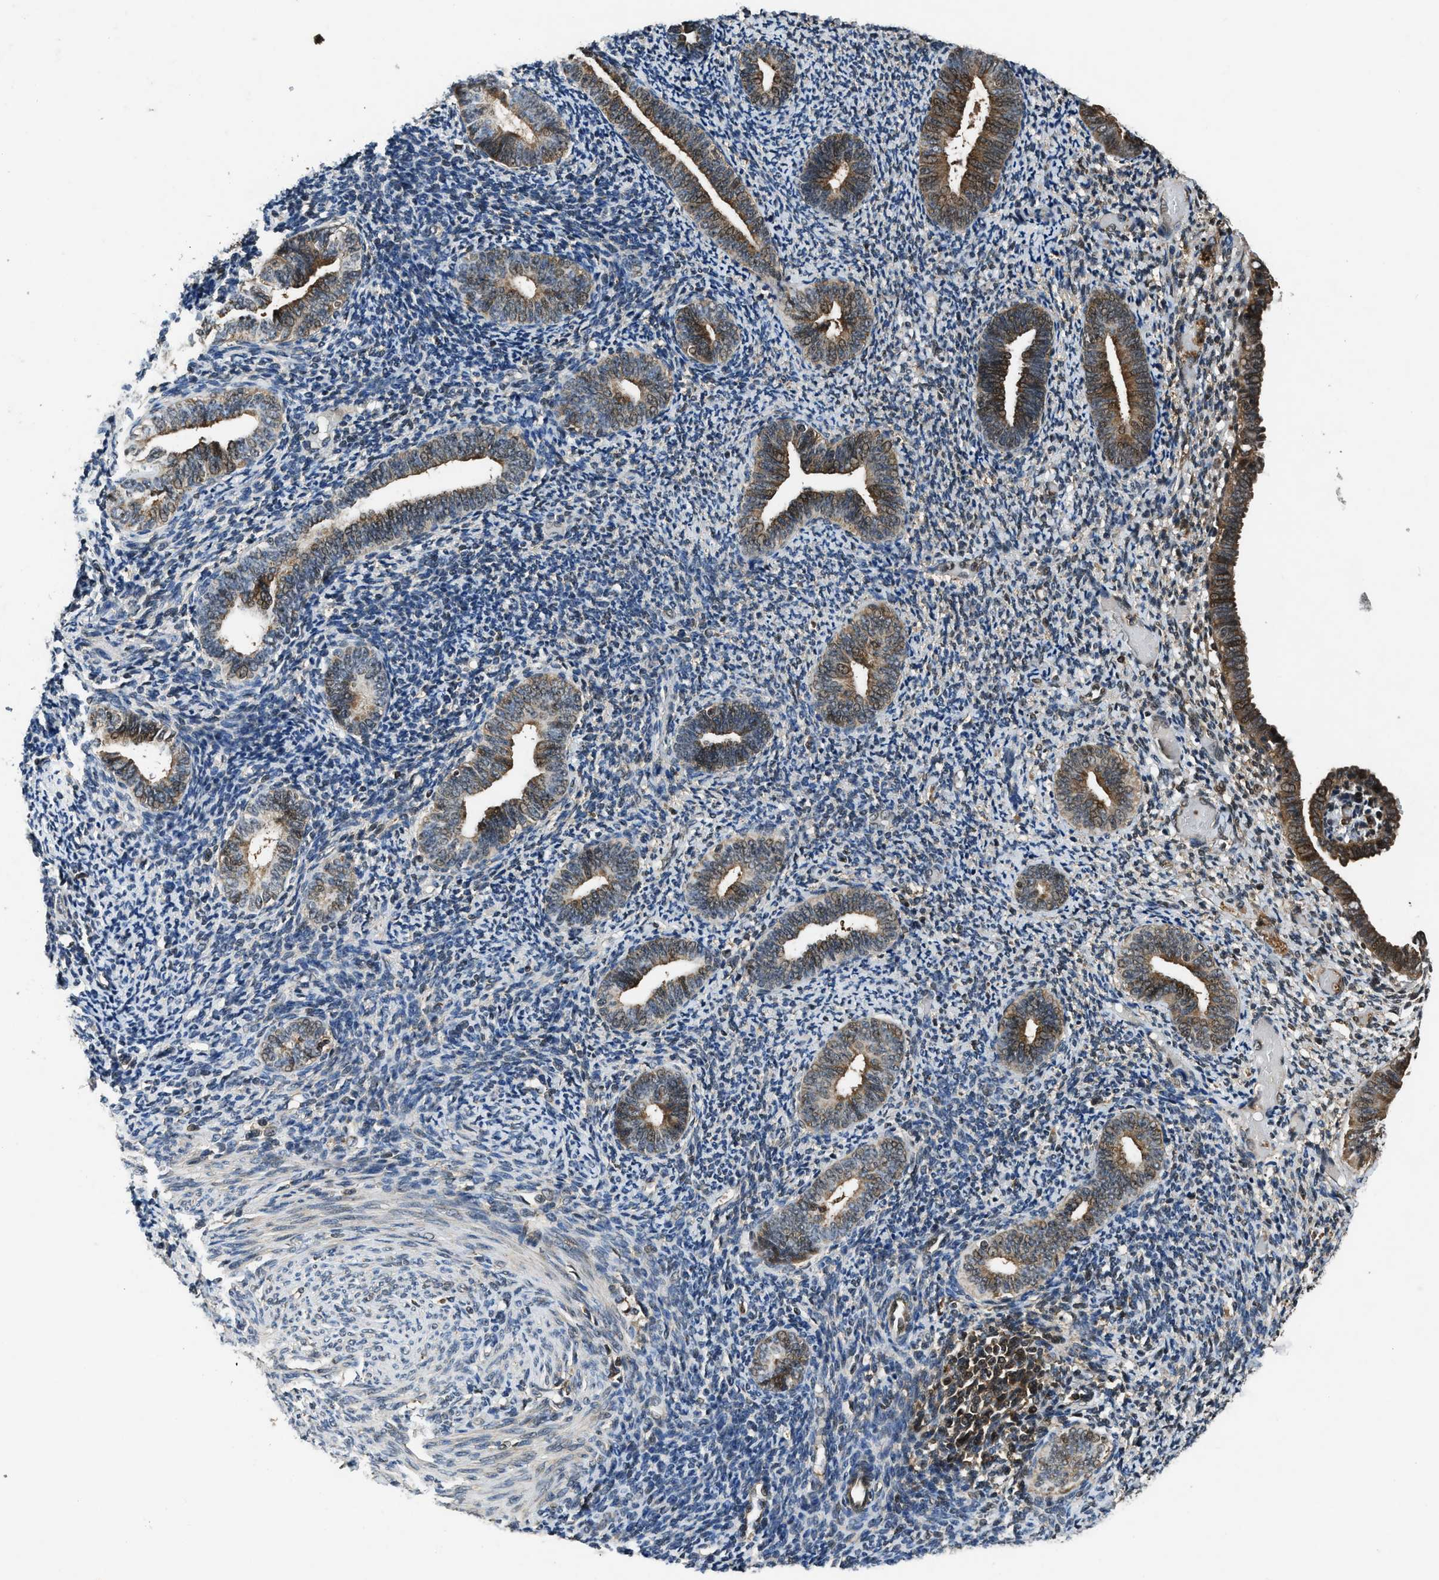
{"staining": {"intensity": "moderate", "quantity": "<25%", "location": "cytoplasmic/membranous"}, "tissue": "endometrium", "cell_type": "Cells in endometrial stroma", "image_type": "normal", "snomed": [{"axis": "morphology", "description": "Normal tissue, NOS"}, {"axis": "topography", "description": "Endometrium"}], "caption": "Immunohistochemistry (IHC) micrograph of unremarkable endometrium: human endometrium stained using immunohistochemistry exhibits low levels of moderate protein expression localized specifically in the cytoplasmic/membranous of cells in endometrial stroma, appearing as a cytoplasmic/membranous brown color.", "gene": "RPS6KB1", "patient": {"sex": "female", "age": 66}}